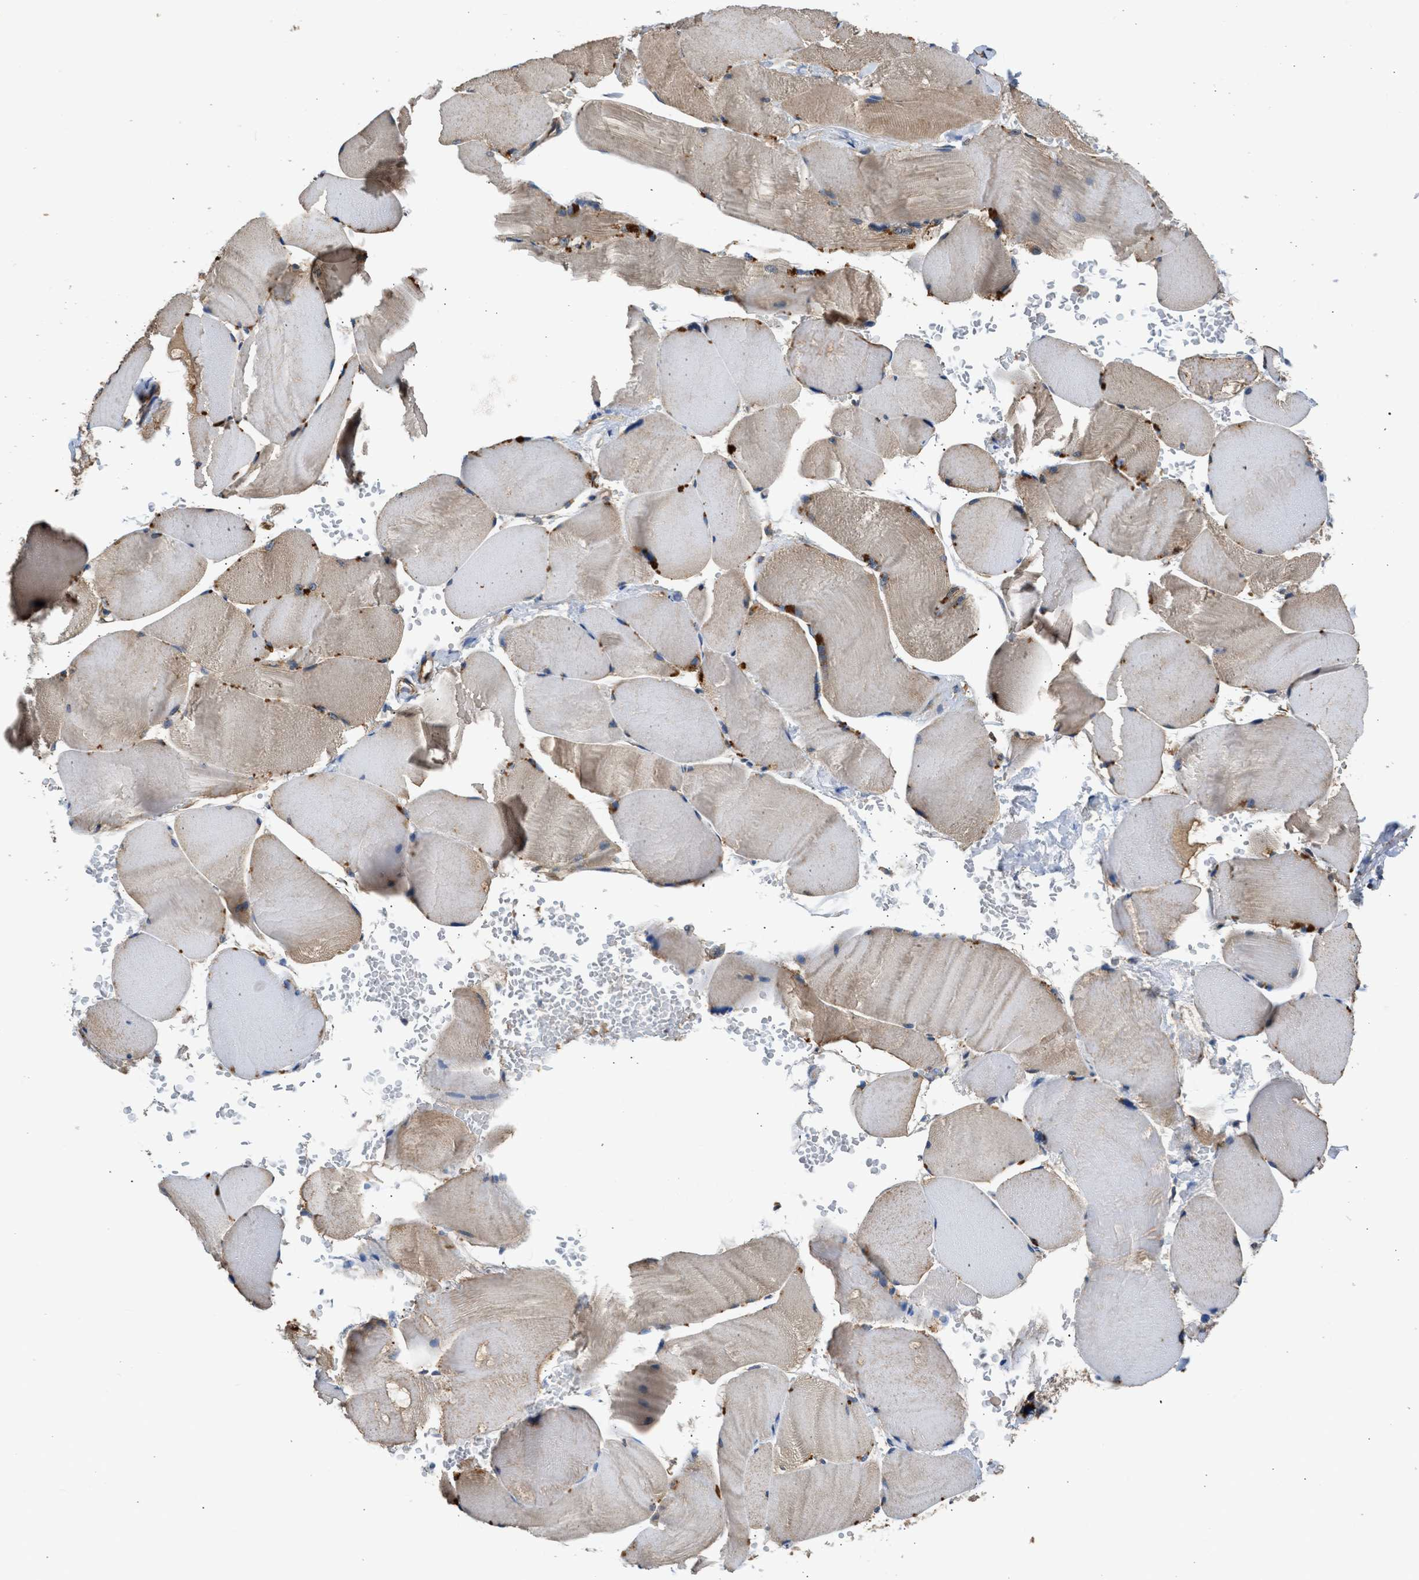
{"staining": {"intensity": "weak", "quantity": ">75%", "location": "cytoplasmic/membranous"}, "tissue": "skeletal muscle", "cell_type": "Myocytes", "image_type": "normal", "snomed": [{"axis": "morphology", "description": "Normal tissue, NOS"}, {"axis": "topography", "description": "Skin"}, {"axis": "topography", "description": "Skeletal muscle"}], "caption": "Brown immunohistochemical staining in normal human skeletal muscle displays weak cytoplasmic/membranous positivity in approximately >75% of myocytes.", "gene": "SLC36A4", "patient": {"sex": "male", "age": 83}}